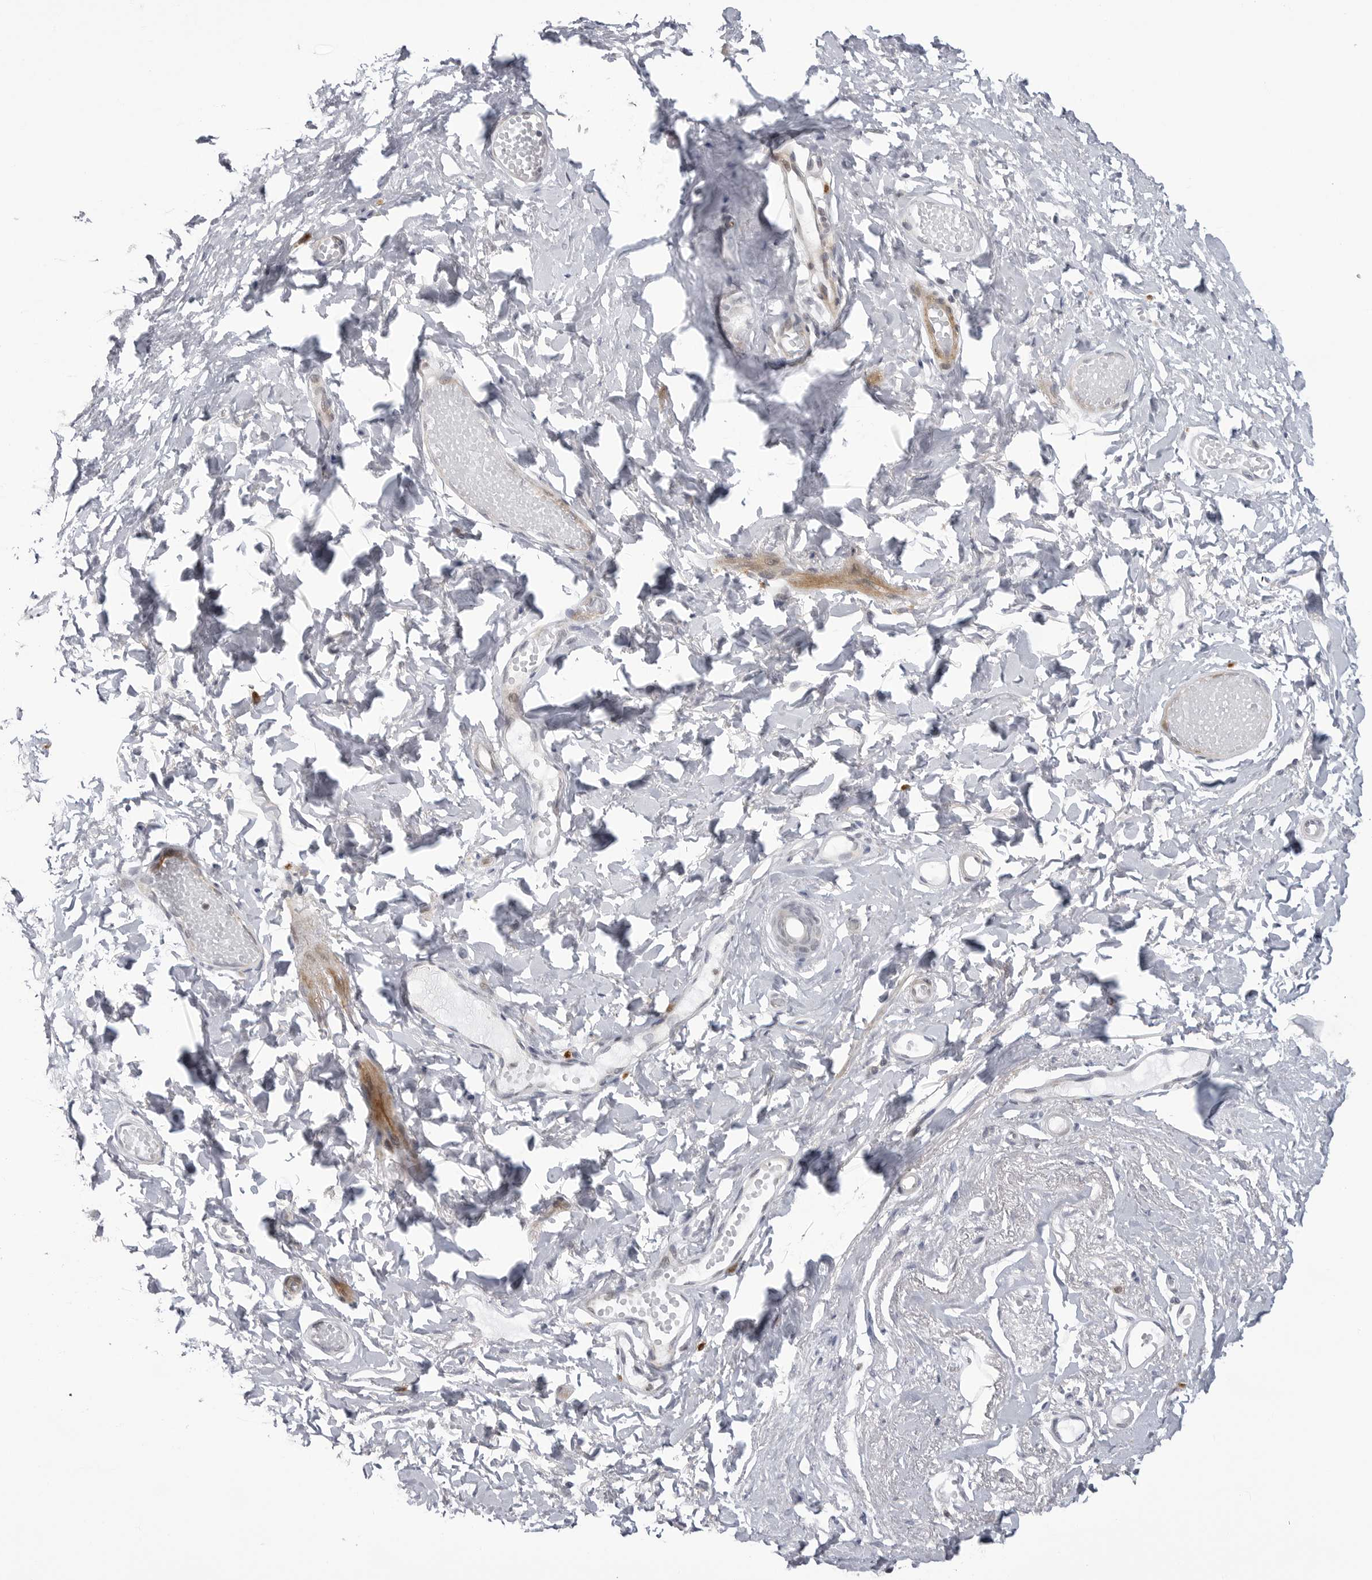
{"staining": {"intensity": "weak", "quantity": "<25%", "location": "cytoplasmic/membranous"}, "tissue": "skin", "cell_type": "Epidermal cells", "image_type": "normal", "snomed": [{"axis": "morphology", "description": "Normal tissue, NOS"}, {"axis": "morphology", "description": "Inflammation, NOS"}, {"axis": "topography", "description": "Vulva"}], "caption": "Unremarkable skin was stained to show a protein in brown. There is no significant staining in epidermal cells. The staining was performed using DAB to visualize the protein expression in brown, while the nuclei were stained in blue with hematoxylin (Magnification: 20x).", "gene": "ADAMTS5", "patient": {"sex": "female", "age": 84}}